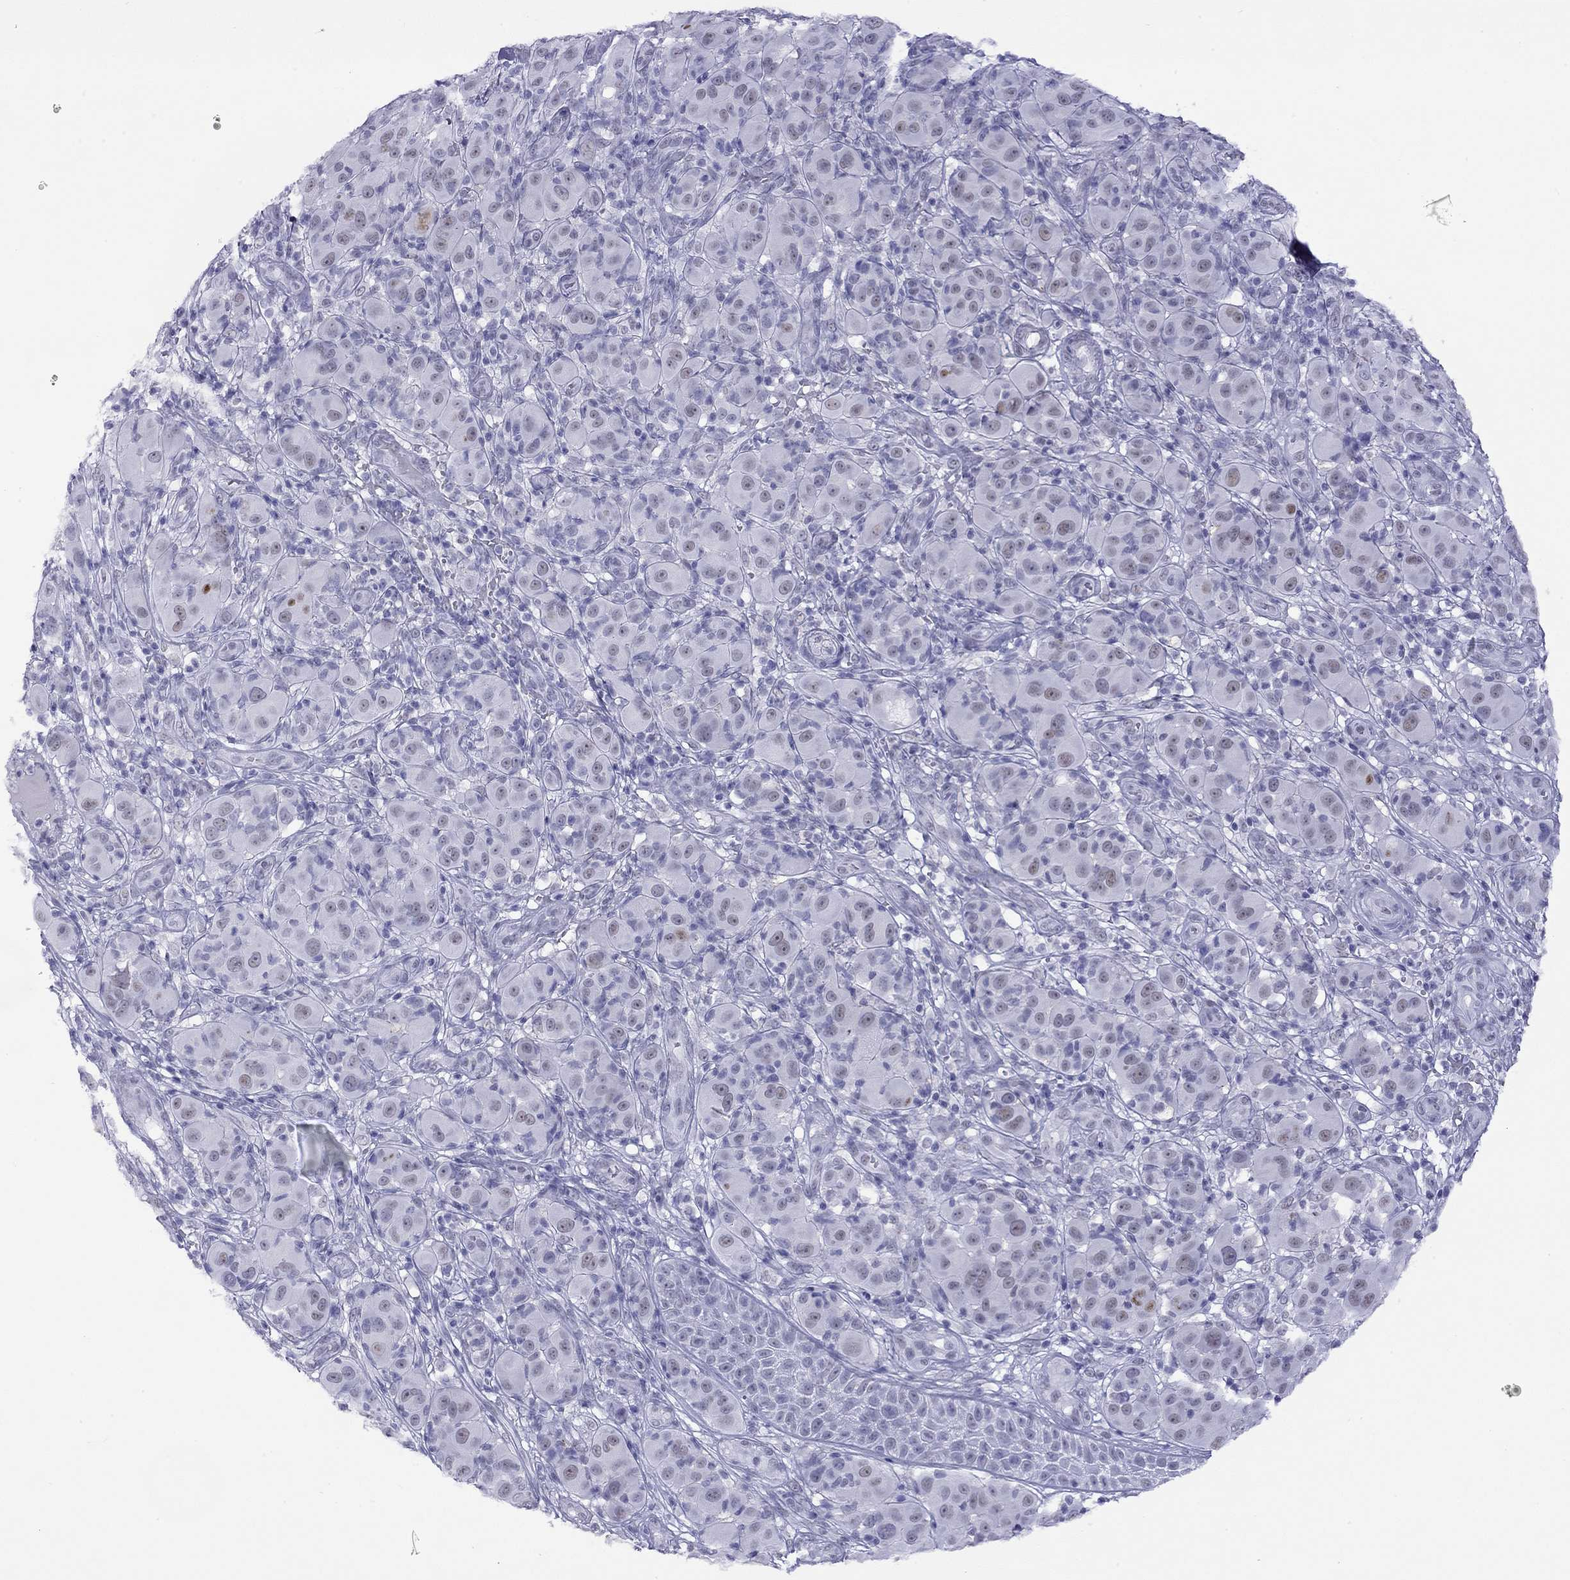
{"staining": {"intensity": "negative", "quantity": "none", "location": "none"}, "tissue": "melanoma", "cell_type": "Tumor cells", "image_type": "cancer", "snomed": [{"axis": "morphology", "description": "Malignant melanoma, NOS"}, {"axis": "topography", "description": "Skin"}], "caption": "Immunohistochemistry (IHC) of human melanoma reveals no expression in tumor cells.", "gene": "SLC30A8", "patient": {"sex": "female", "age": 87}}